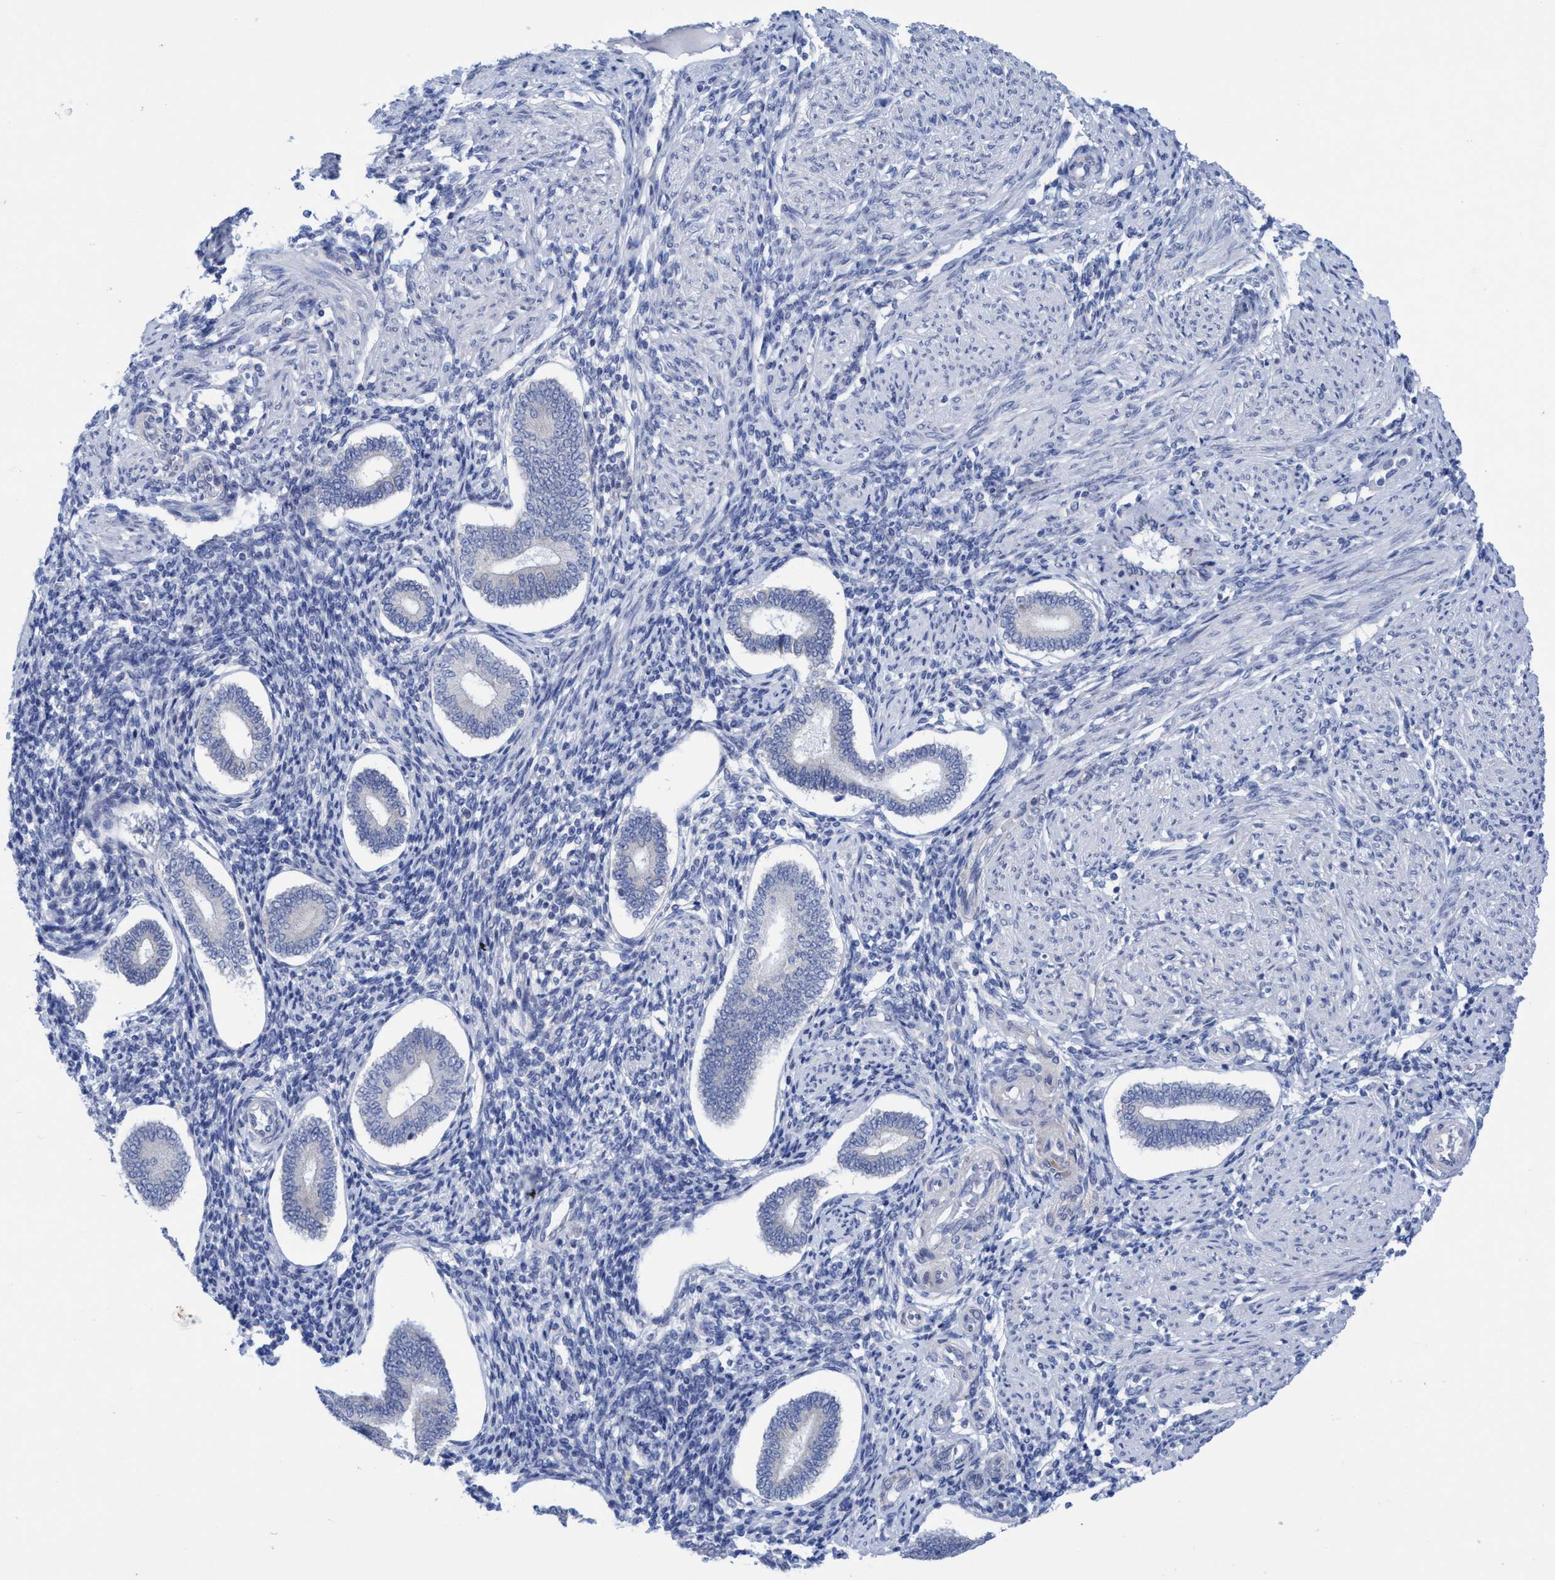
{"staining": {"intensity": "negative", "quantity": "none", "location": "none"}, "tissue": "endometrium", "cell_type": "Cells in endometrial stroma", "image_type": "normal", "snomed": [{"axis": "morphology", "description": "Normal tissue, NOS"}, {"axis": "topography", "description": "Endometrium"}], "caption": "Immunohistochemistry (IHC) histopathology image of normal endometrium stained for a protein (brown), which shows no expression in cells in endometrial stroma. (Immunohistochemistry, brightfield microscopy, high magnification).", "gene": "RSAD1", "patient": {"sex": "female", "age": 42}}